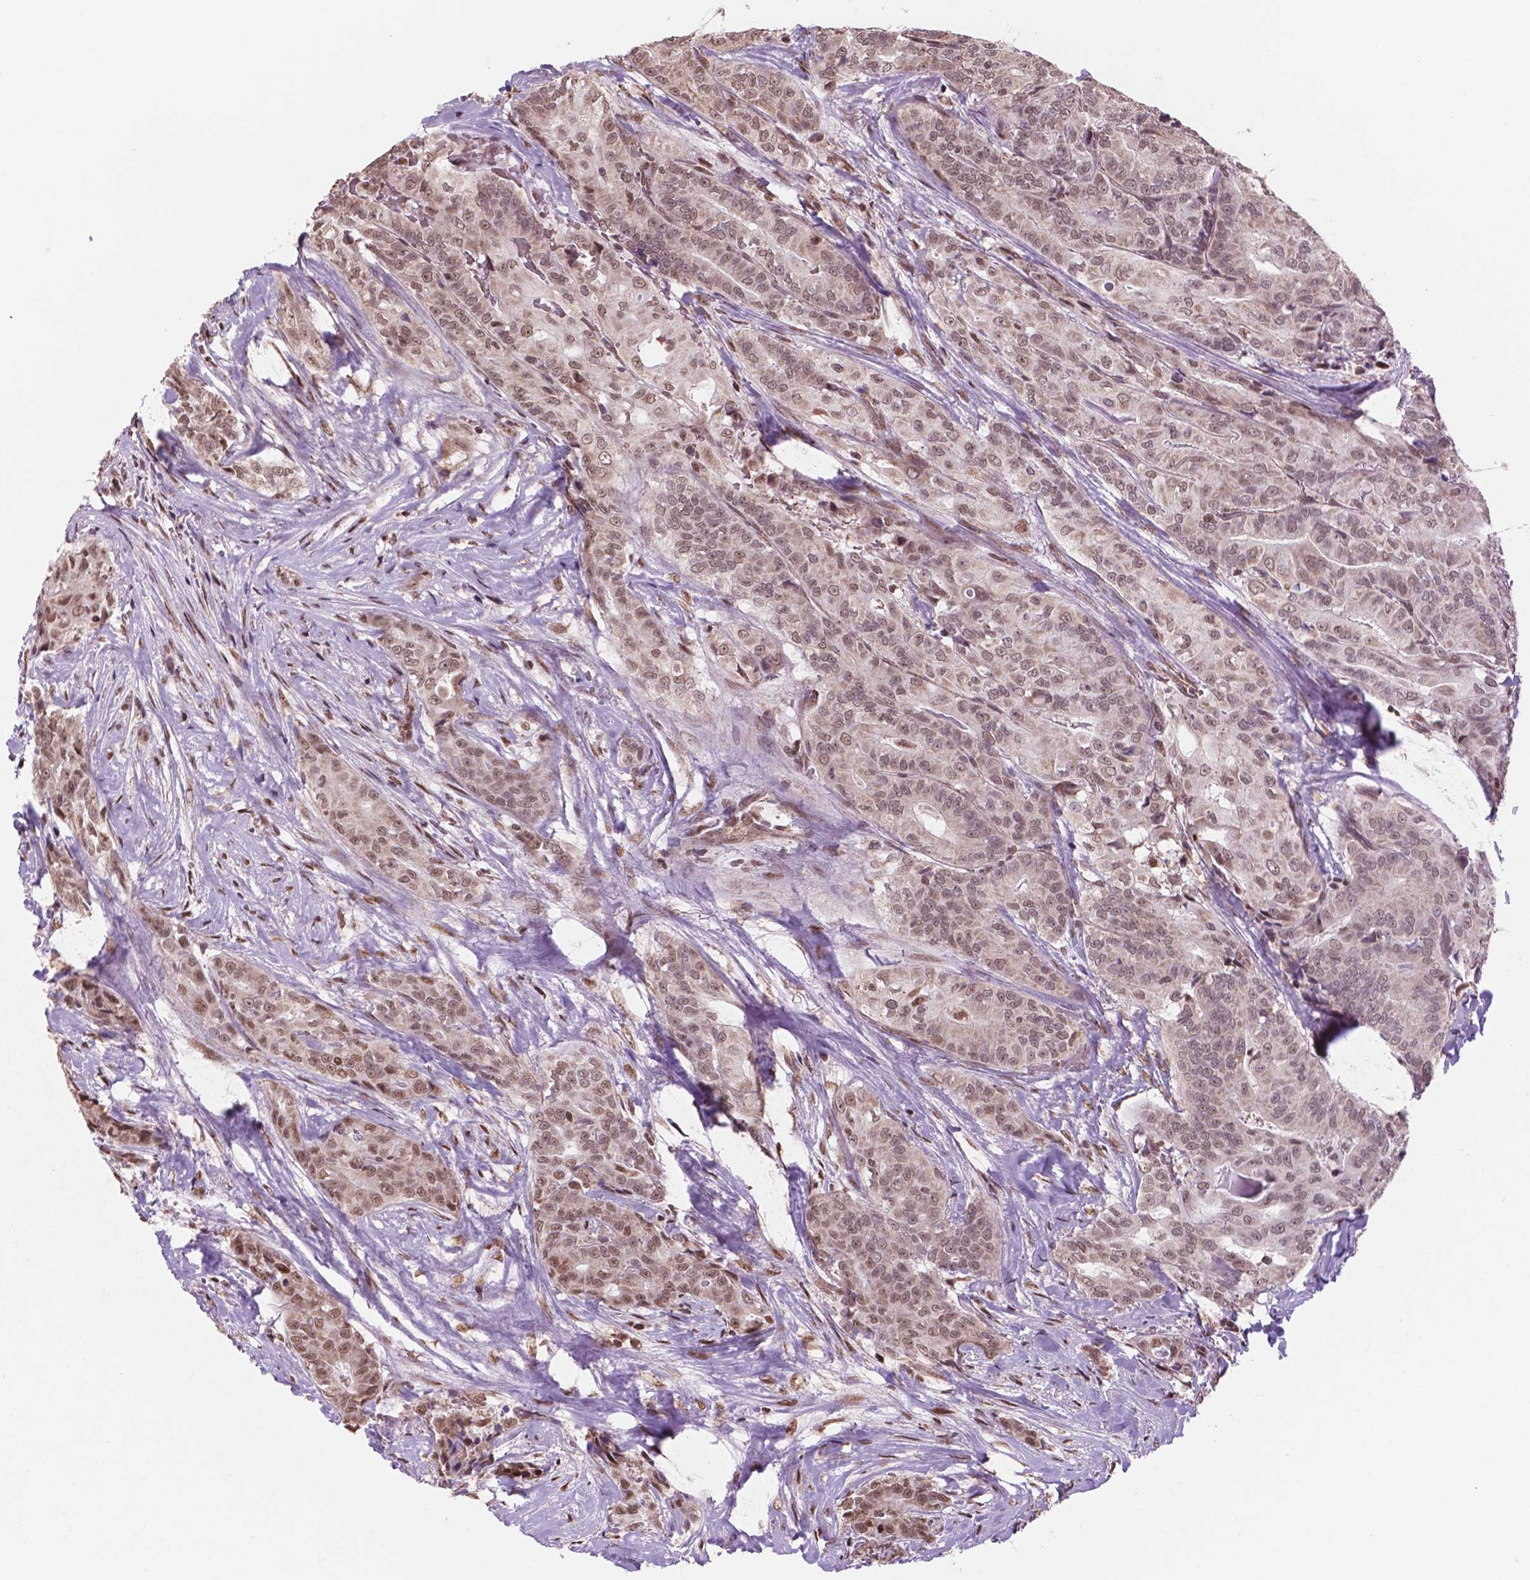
{"staining": {"intensity": "moderate", "quantity": ">75%", "location": "cytoplasmic/membranous,nuclear"}, "tissue": "thyroid cancer", "cell_type": "Tumor cells", "image_type": "cancer", "snomed": [{"axis": "morphology", "description": "Papillary adenocarcinoma, NOS"}, {"axis": "topography", "description": "Thyroid gland"}], "caption": "Immunohistochemistry of thyroid cancer shows medium levels of moderate cytoplasmic/membranous and nuclear expression in approximately >75% of tumor cells.", "gene": "NDUFA10", "patient": {"sex": "male", "age": 61}}